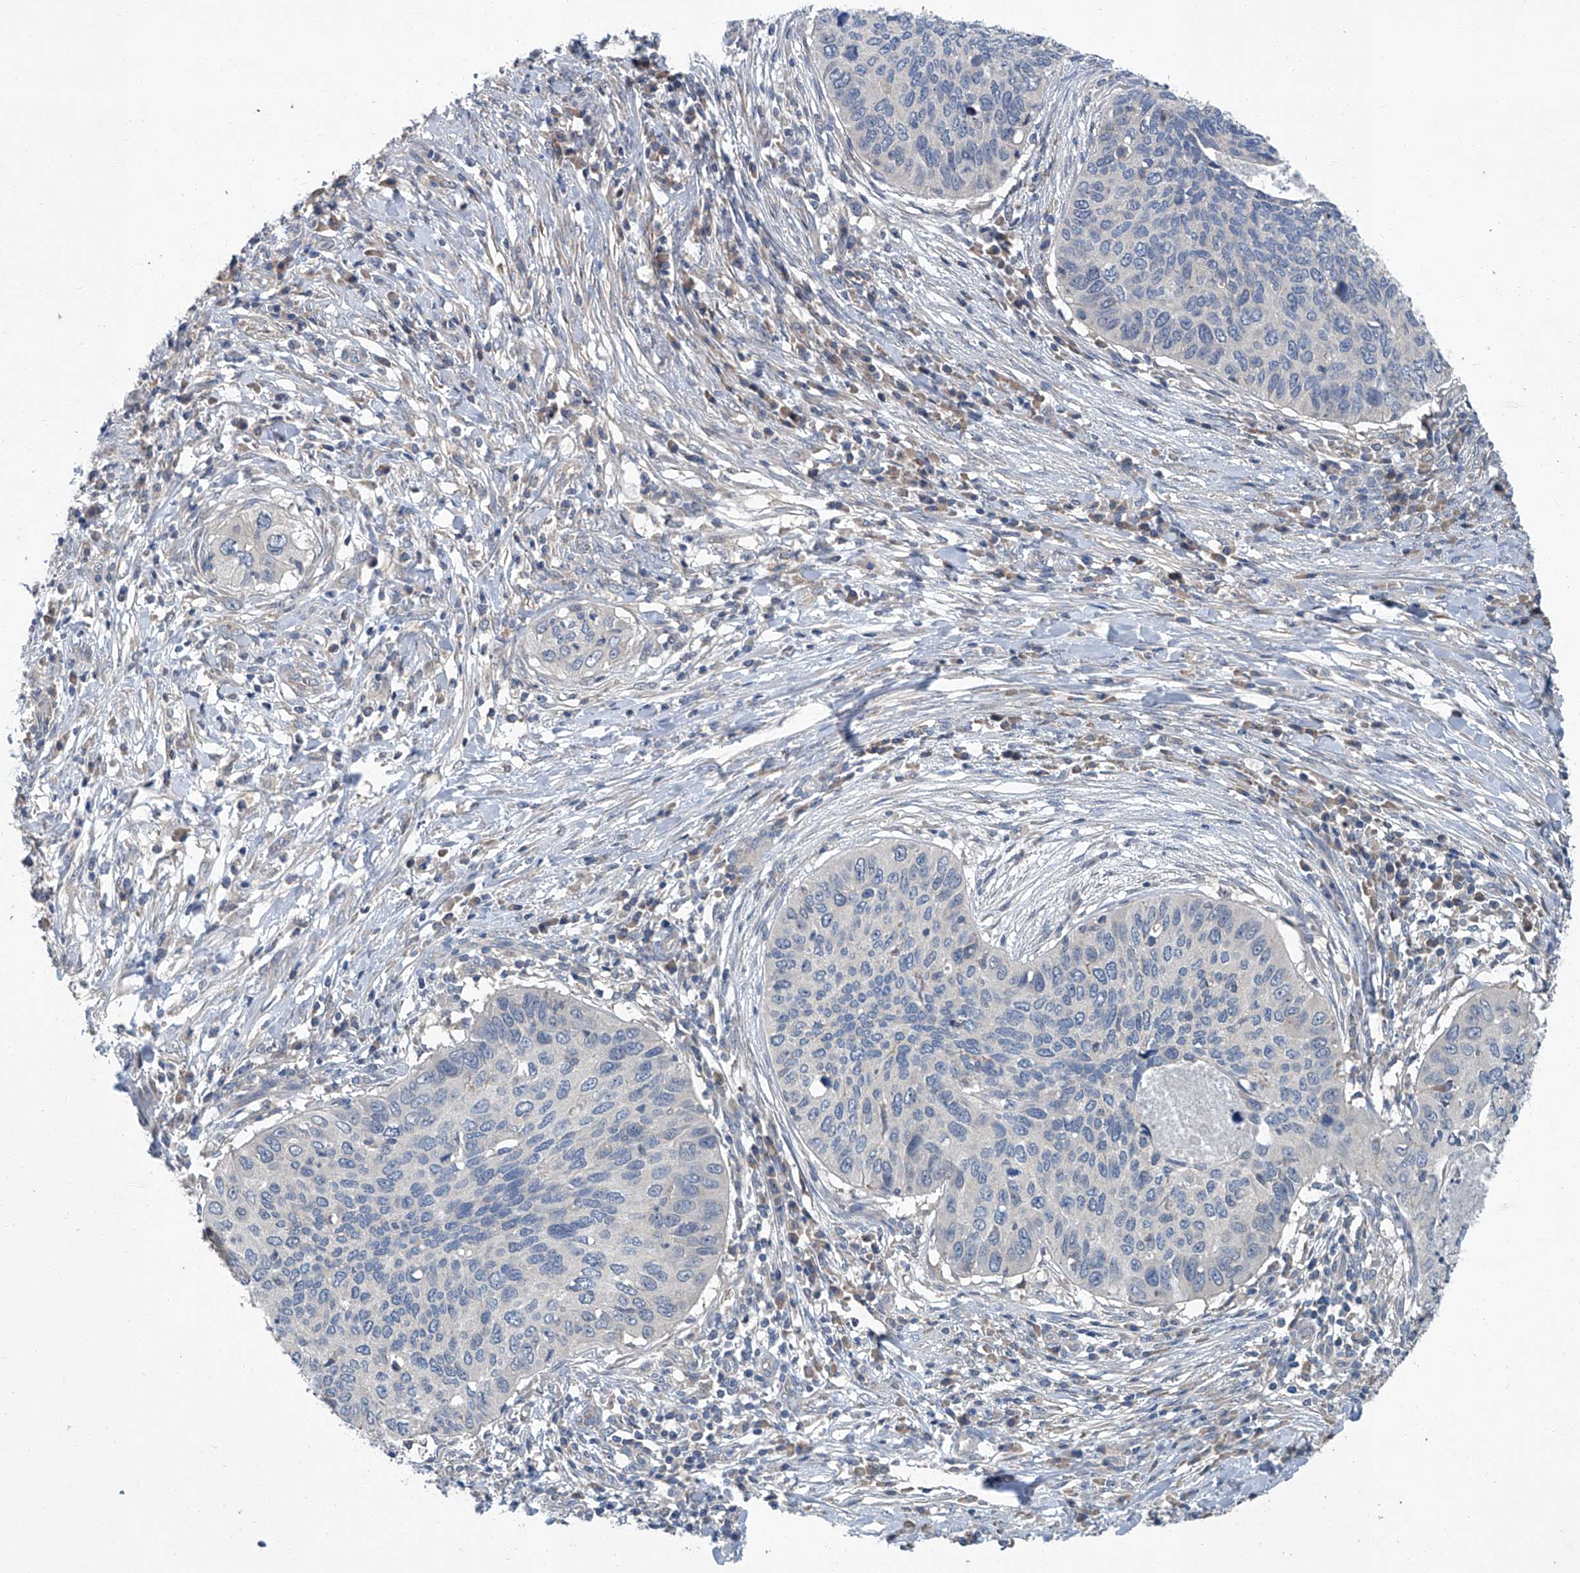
{"staining": {"intensity": "negative", "quantity": "none", "location": "none"}, "tissue": "cervical cancer", "cell_type": "Tumor cells", "image_type": "cancer", "snomed": [{"axis": "morphology", "description": "Squamous cell carcinoma, NOS"}, {"axis": "topography", "description": "Cervix"}], "caption": "An IHC photomicrograph of cervical cancer (squamous cell carcinoma) is shown. There is no staining in tumor cells of cervical cancer (squamous cell carcinoma). (Immunohistochemistry, brightfield microscopy, high magnification).", "gene": "ANKRD34A", "patient": {"sex": "female", "age": 38}}